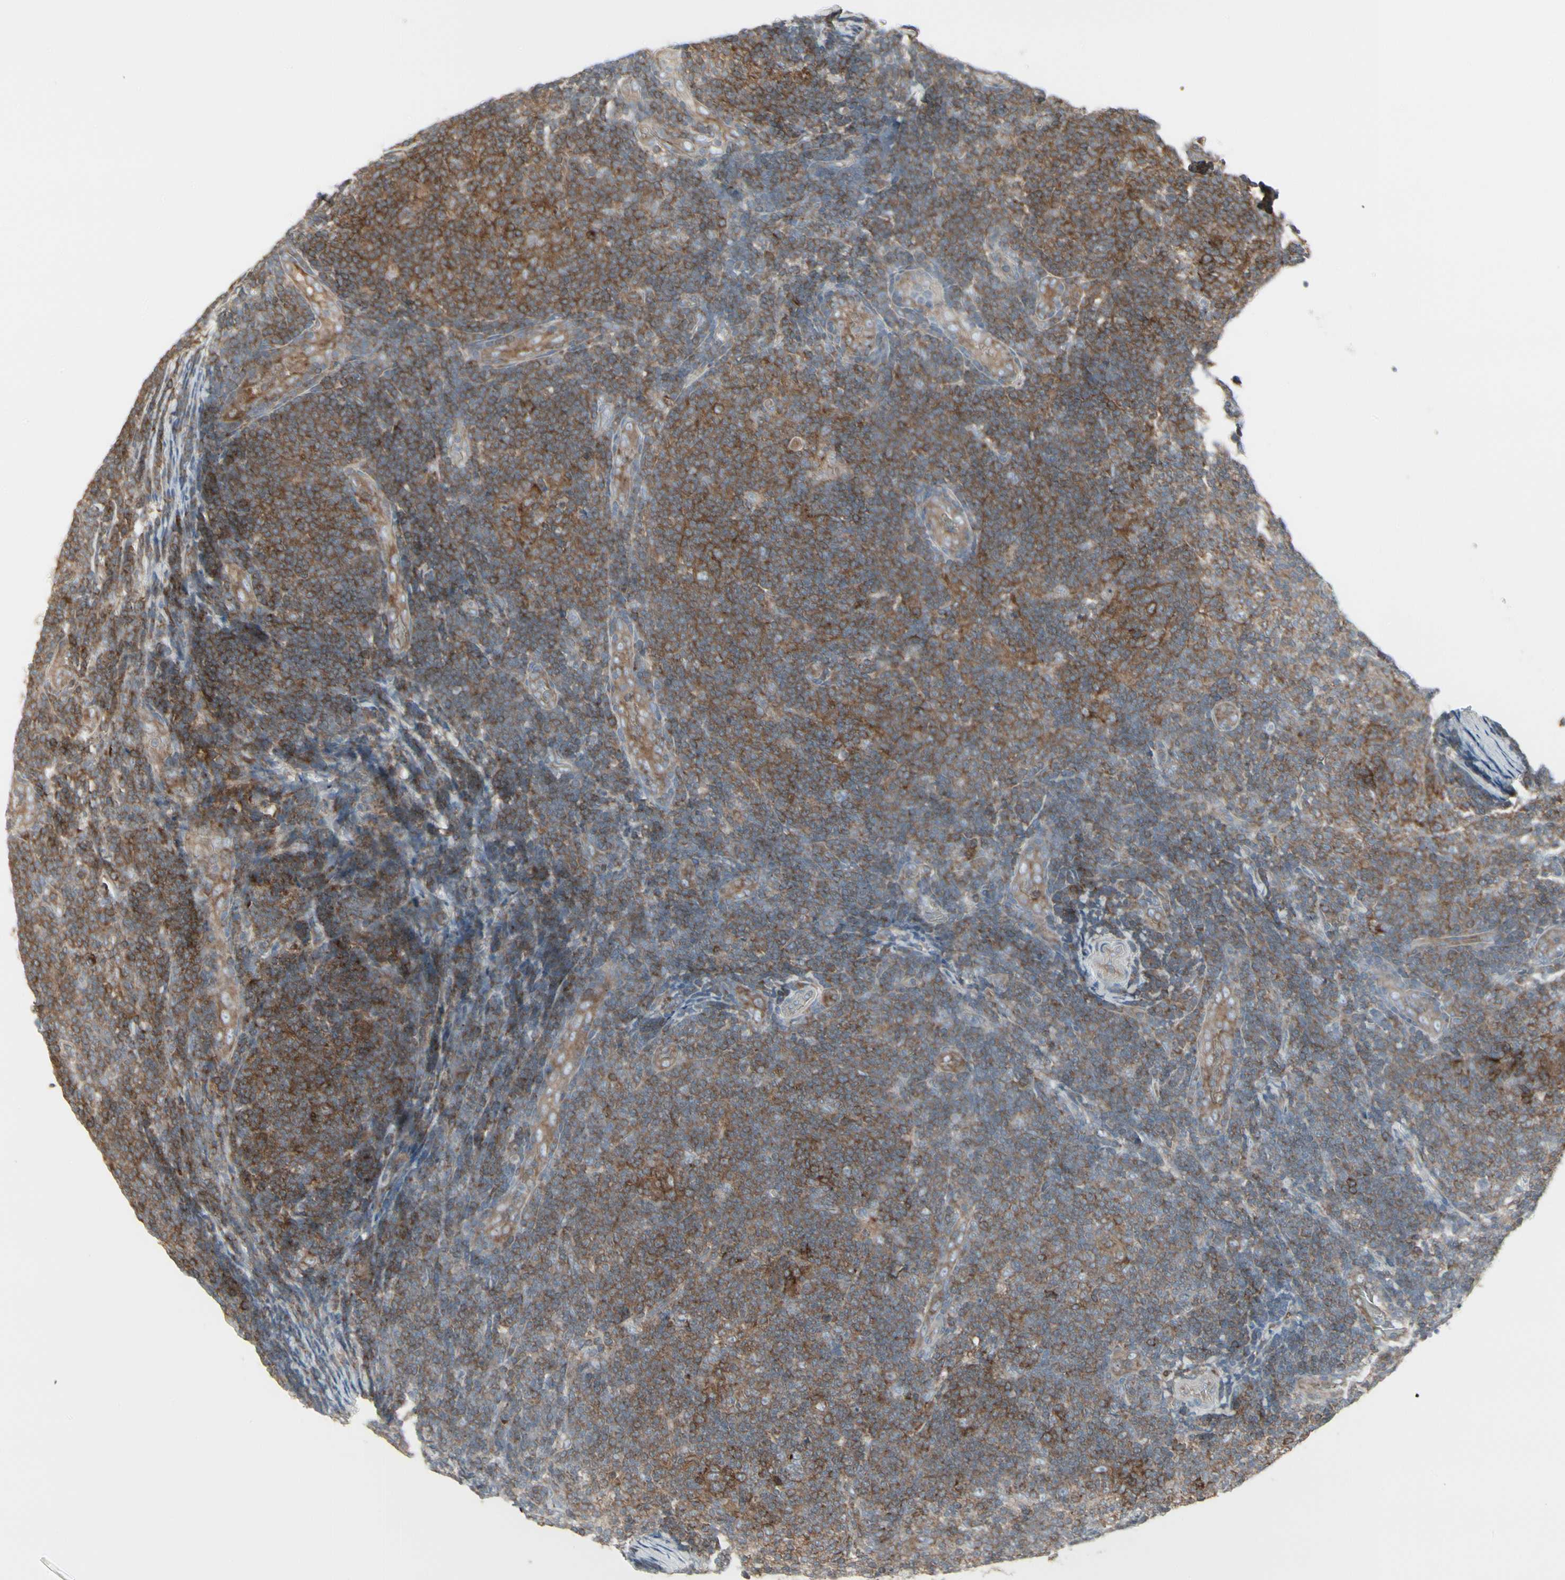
{"staining": {"intensity": "moderate", "quantity": ">75%", "location": "cytoplasmic/membranous"}, "tissue": "lymphoma", "cell_type": "Tumor cells", "image_type": "cancer", "snomed": [{"axis": "morphology", "description": "Malignant lymphoma, non-Hodgkin's type, Low grade"}, {"axis": "topography", "description": "Lymph node"}], "caption": "Protein expression analysis of human lymphoma reveals moderate cytoplasmic/membranous staining in approximately >75% of tumor cells.", "gene": "EPS15", "patient": {"sex": "male", "age": 83}}